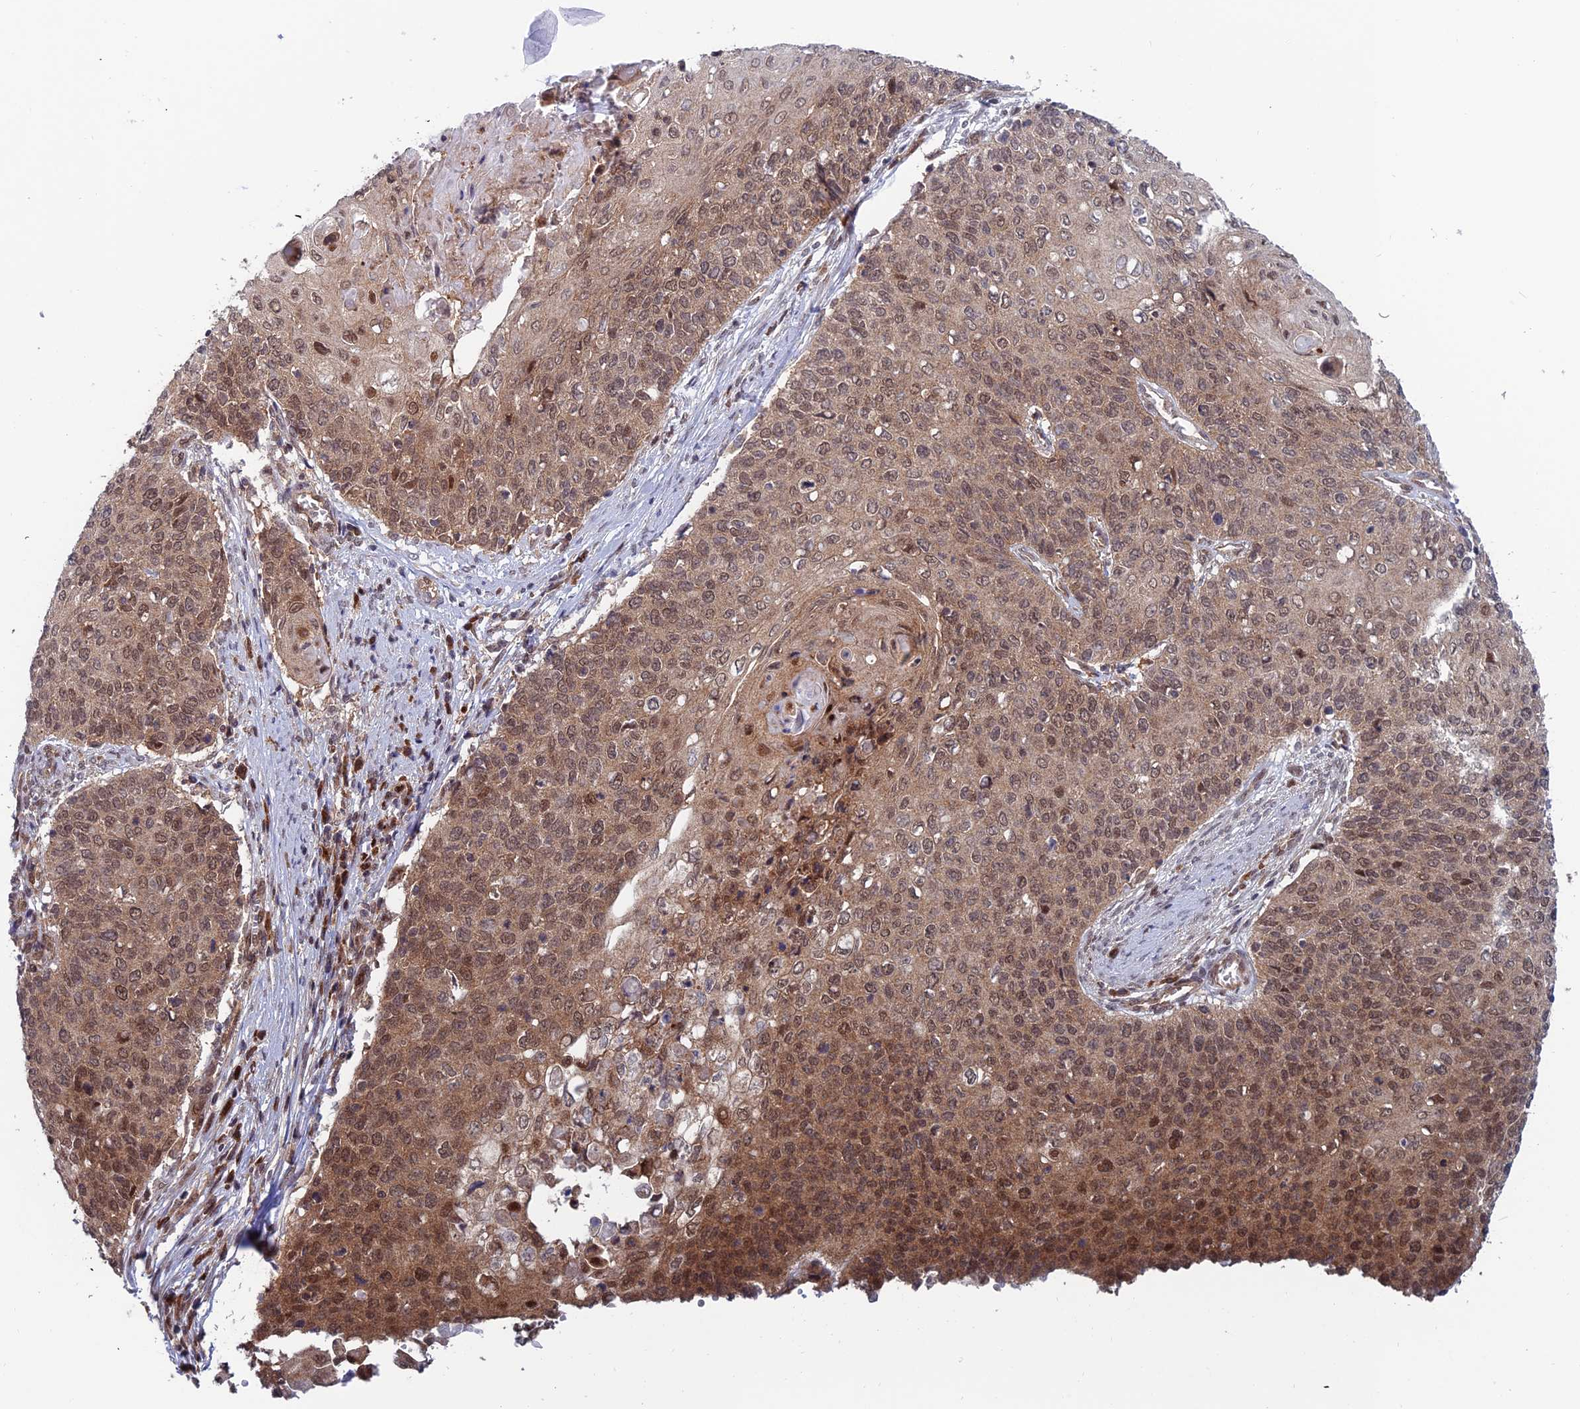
{"staining": {"intensity": "moderate", "quantity": ">75%", "location": "cytoplasmic/membranous,nuclear"}, "tissue": "cervical cancer", "cell_type": "Tumor cells", "image_type": "cancer", "snomed": [{"axis": "morphology", "description": "Squamous cell carcinoma, NOS"}, {"axis": "topography", "description": "Cervix"}], "caption": "Immunohistochemistry staining of cervical cancer, which exhibits medium levels of moderate cytoplasmic/membranous and nuclear staining in about >75% of tumor cells indicating moderate cytoplasmic/membranous and nuclear protein expression. The staining was performed using DAB (3,3'-diaminobenzidine) (brown) for protein detection and nuclei were counterstained in hematoxylin (blue).", "gene": "IGBP1", "patient": {"sex": "female", "age": 39}}